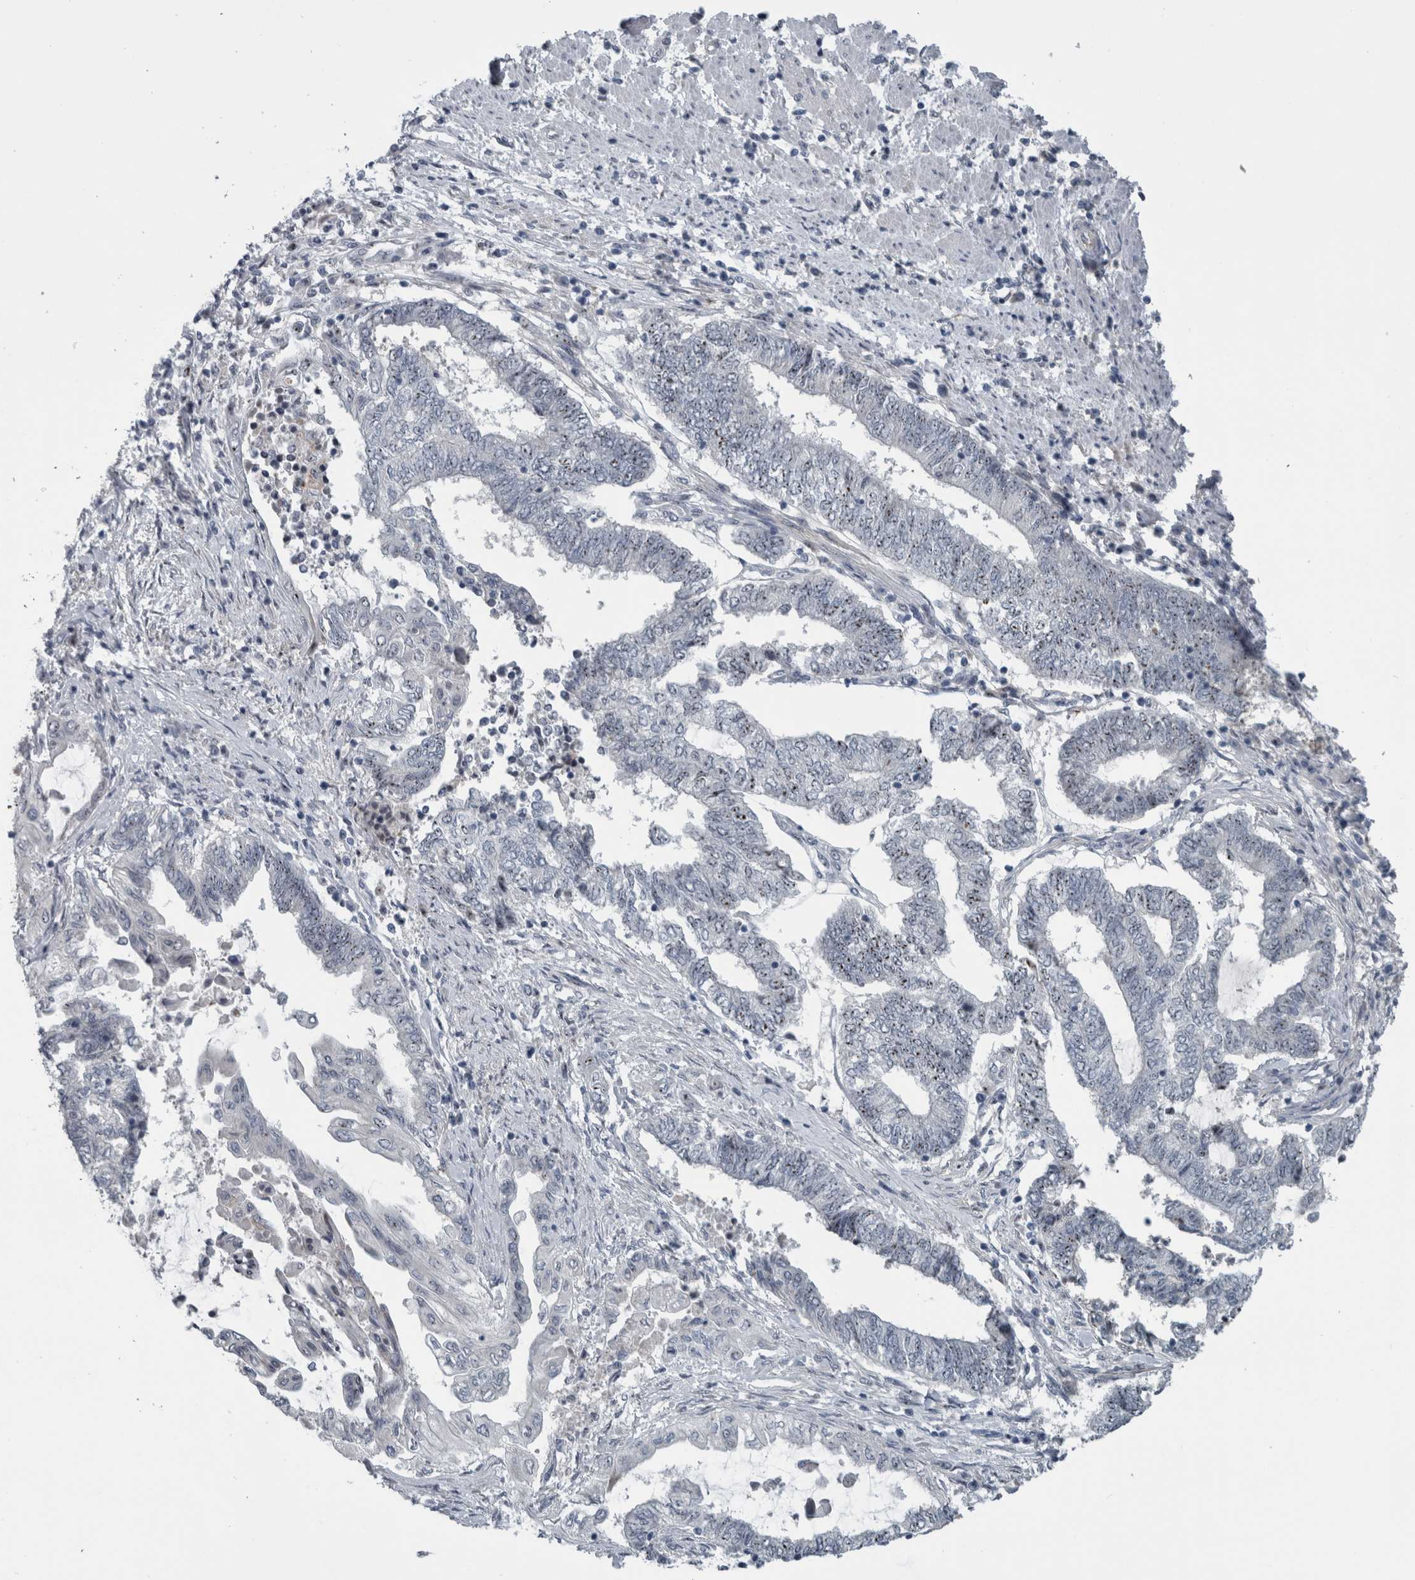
{"staining": {"intensity": "weak", "quantity": "25%-75%", "location": "nuclear"}, "tissue": "endometrial cancer", "cell_type": "Tumor cells", "image_type": "cancer", "snomed": [{"axis": "morphology", "description": "Adenocarcinoma, NOS"}, {"axis": "topography", "description": "Uterus"}, {"axis": "topography", "description": "Endometrium"}], "caption": "A brown stain shows weak nuclear positivity of a protein in human endometrial cancer tumor cells.", "gene": "UTP6", "patient": {"sex": "female", "age": 70}}